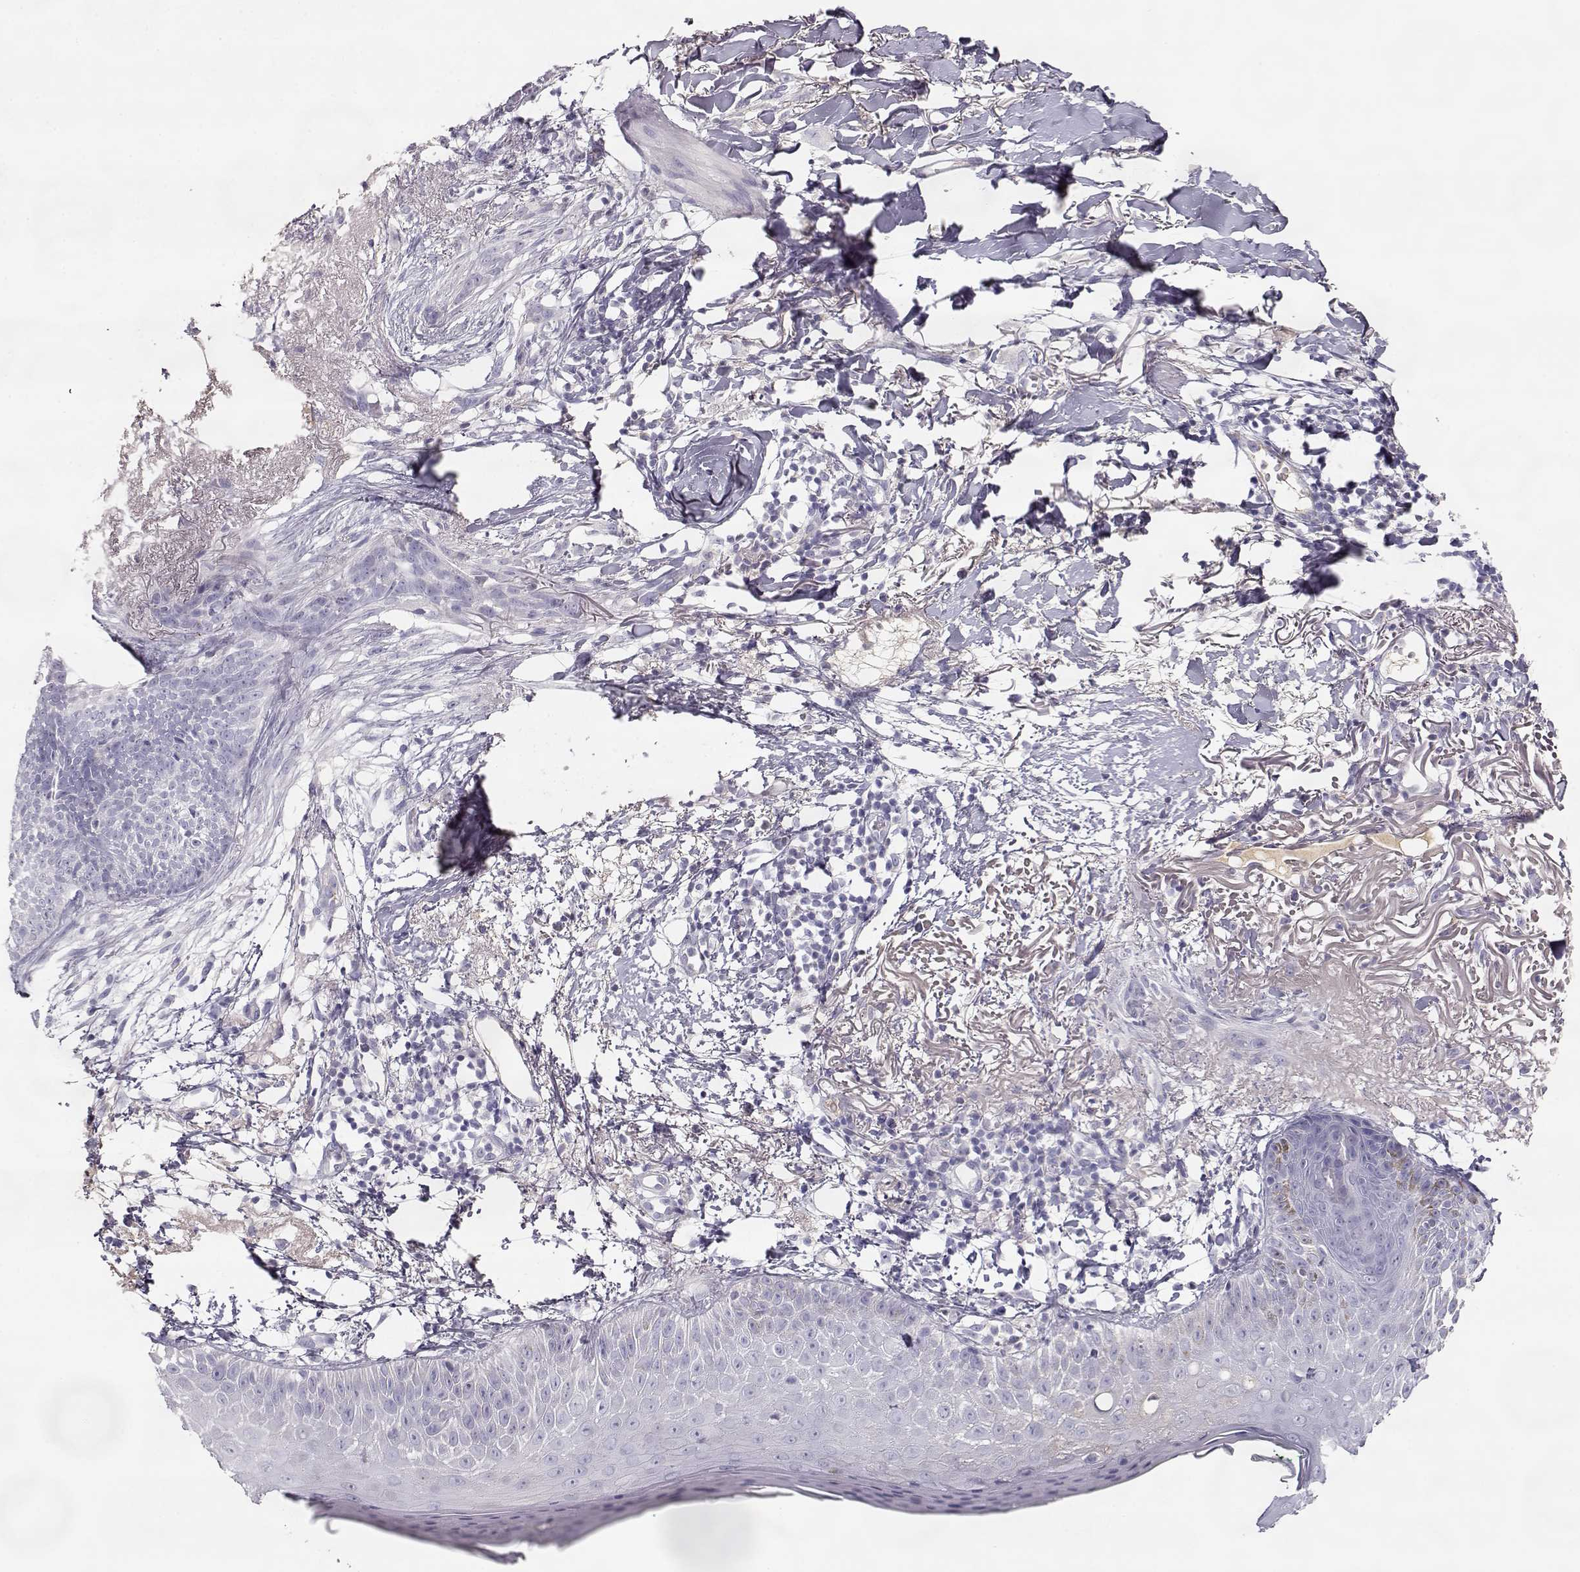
{"staining": {"intensity": "negative", "quantity": "none", "location": "none"}, "tissue": "skin cancer", "cell_type": "Tumor cells", "image_type": "cancer", "snomed": [{"axis": "morphology", "description": "Normal tissue, NOS"}, {"axis": "morphology", "description": "Basal cell carcinoma"}, {"axis": "topography", "description": "Skin"}], "caption": "Image shows no significant protein staining in tumor cells of skin cancer.", "gene": "SLCO6A1", "patient": {"sex": "male", "age": 84}}